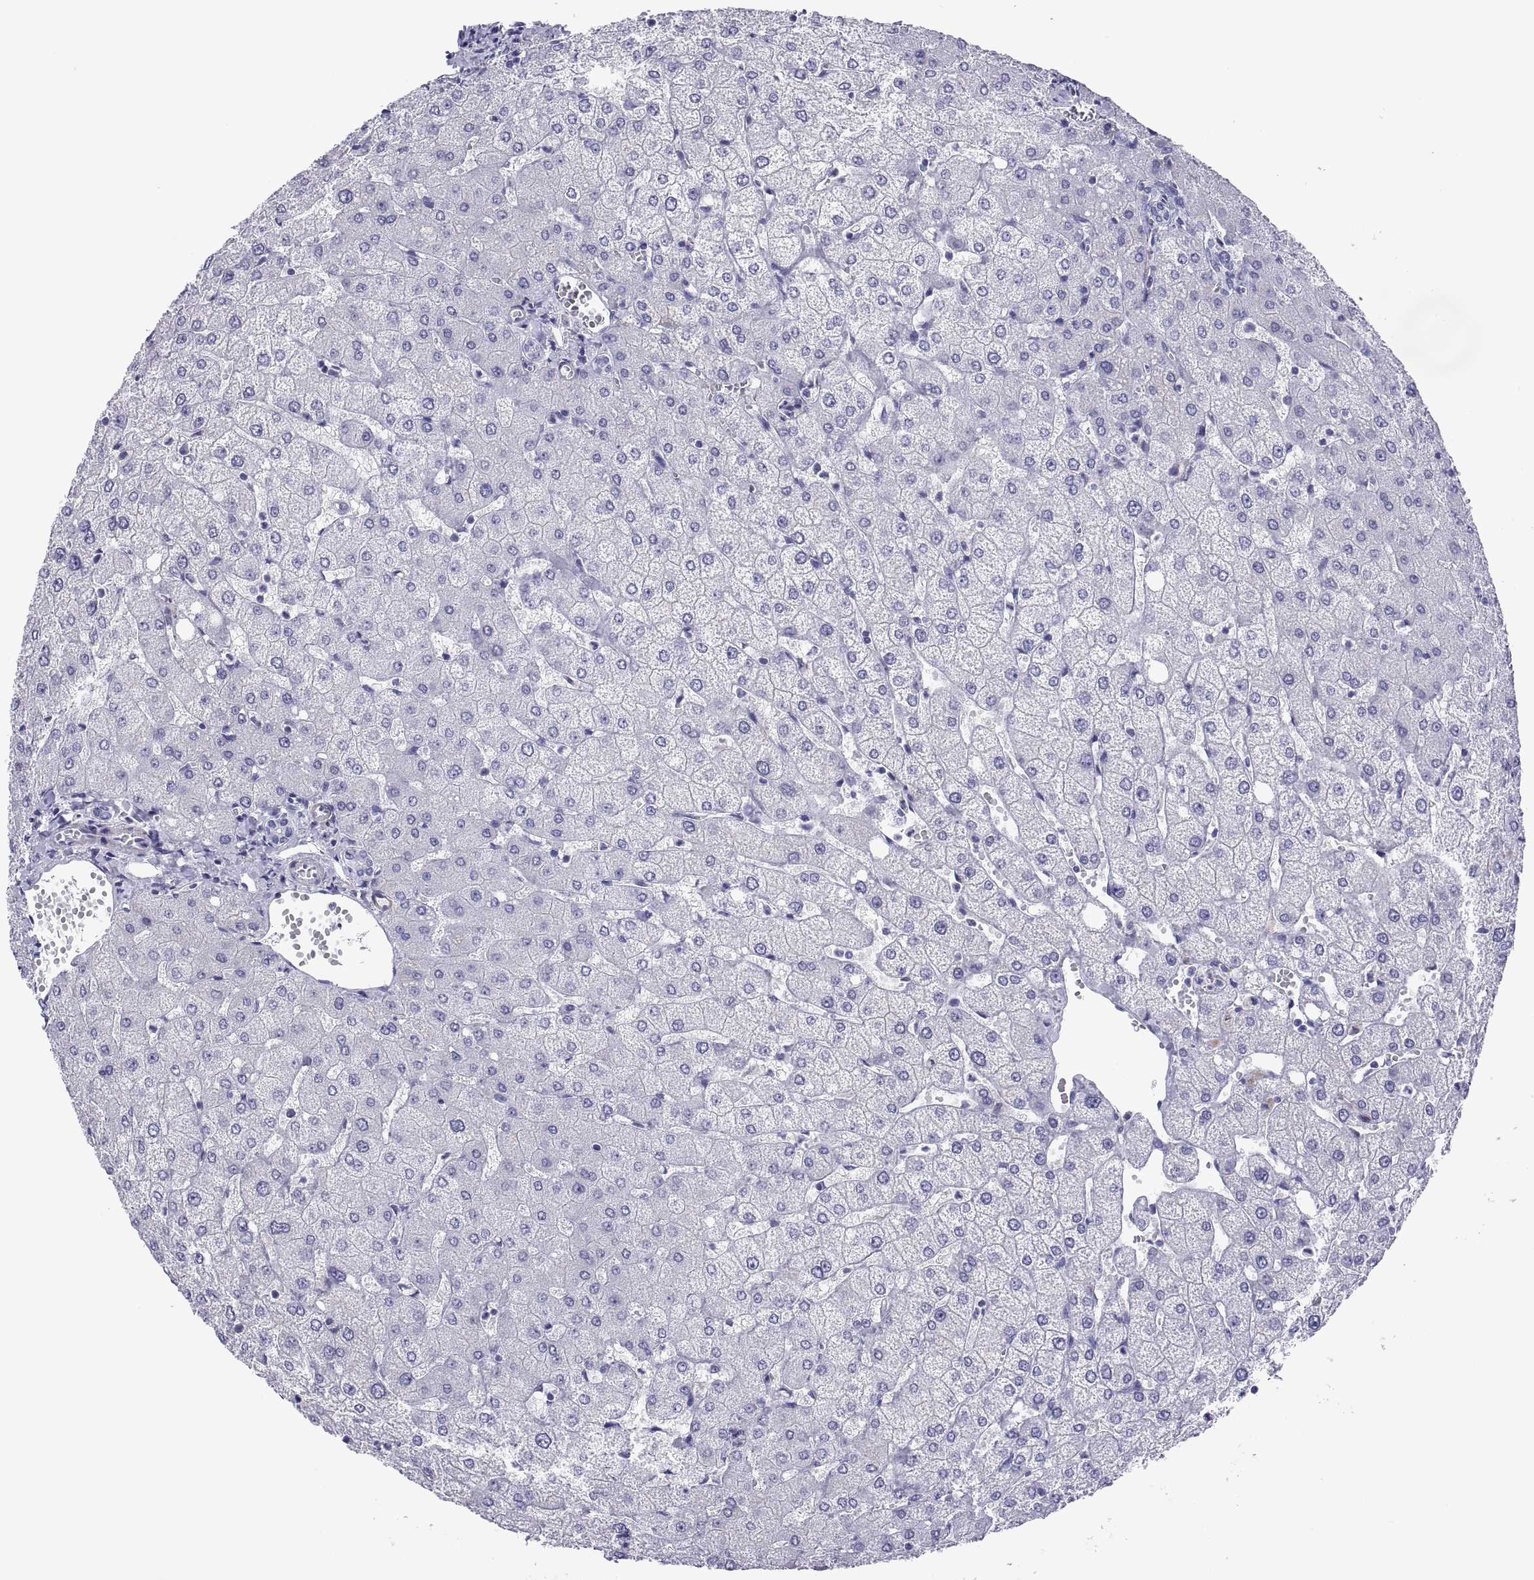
{"staining": {"intensity": "negative", "quantity": "none", "location": "none"}, "tissue": "liver", "cell_type": "Cholangiocytes", "image_type": "normal", "snomed": [{"axis": "morphology", "description": "Normal tissue, NOS"}, {"axis": "topography", "description": "Liver"}], "caption": "This is an immunohistochemistry (IHC) image of unremarkable human liver. There is no expression in cholangiocytes.", "gene": "CHCT1", "patient": {"sex": "female", "age": 54}}